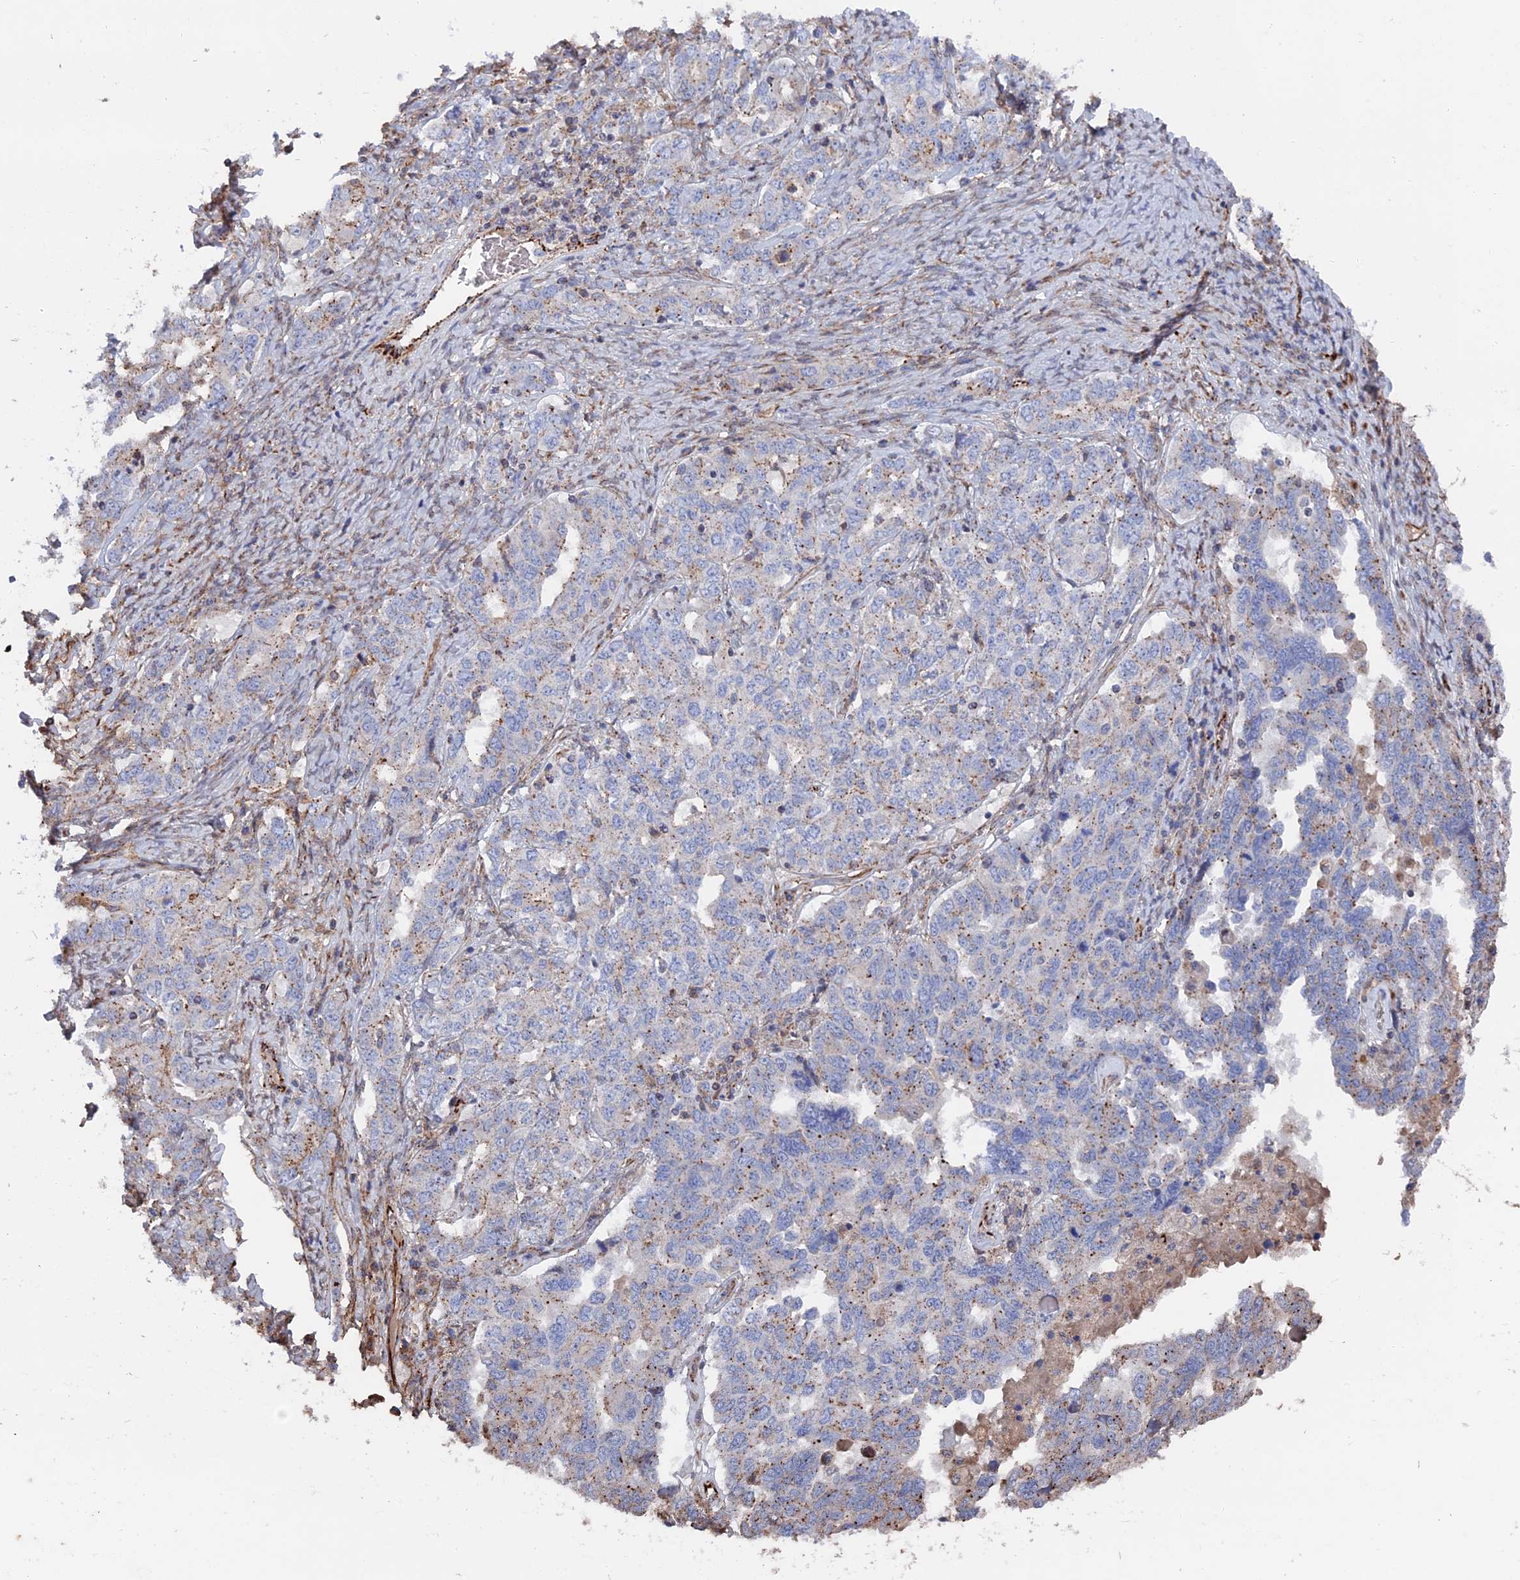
{"staining": {"intensity": "moderate", "quantity": "<25%", "location": "cytoplasmic/membranous"}, "tissue": "ovarian cancer", "cell_type": "Tumor cells", "image_type": "cancer", "snomed": [{"axis": "morphology", "description": "Carcinoma, endometroid"}, {"axis": "topography", "description": "Ovary"}], "caption": "An image of ovarian cancer (endometroid carcinoma) stained for a protein shows moderate cytoplasmic/membranous brown staining in tumor cells. Using DAB (3,3'-diaminobenzidine) (brown) and hematoxylin (blue) stains, captured at high magnification using brightfield microscopy.", "gene": "SMG9", "patient": {"sex": "female", "age": 62}}